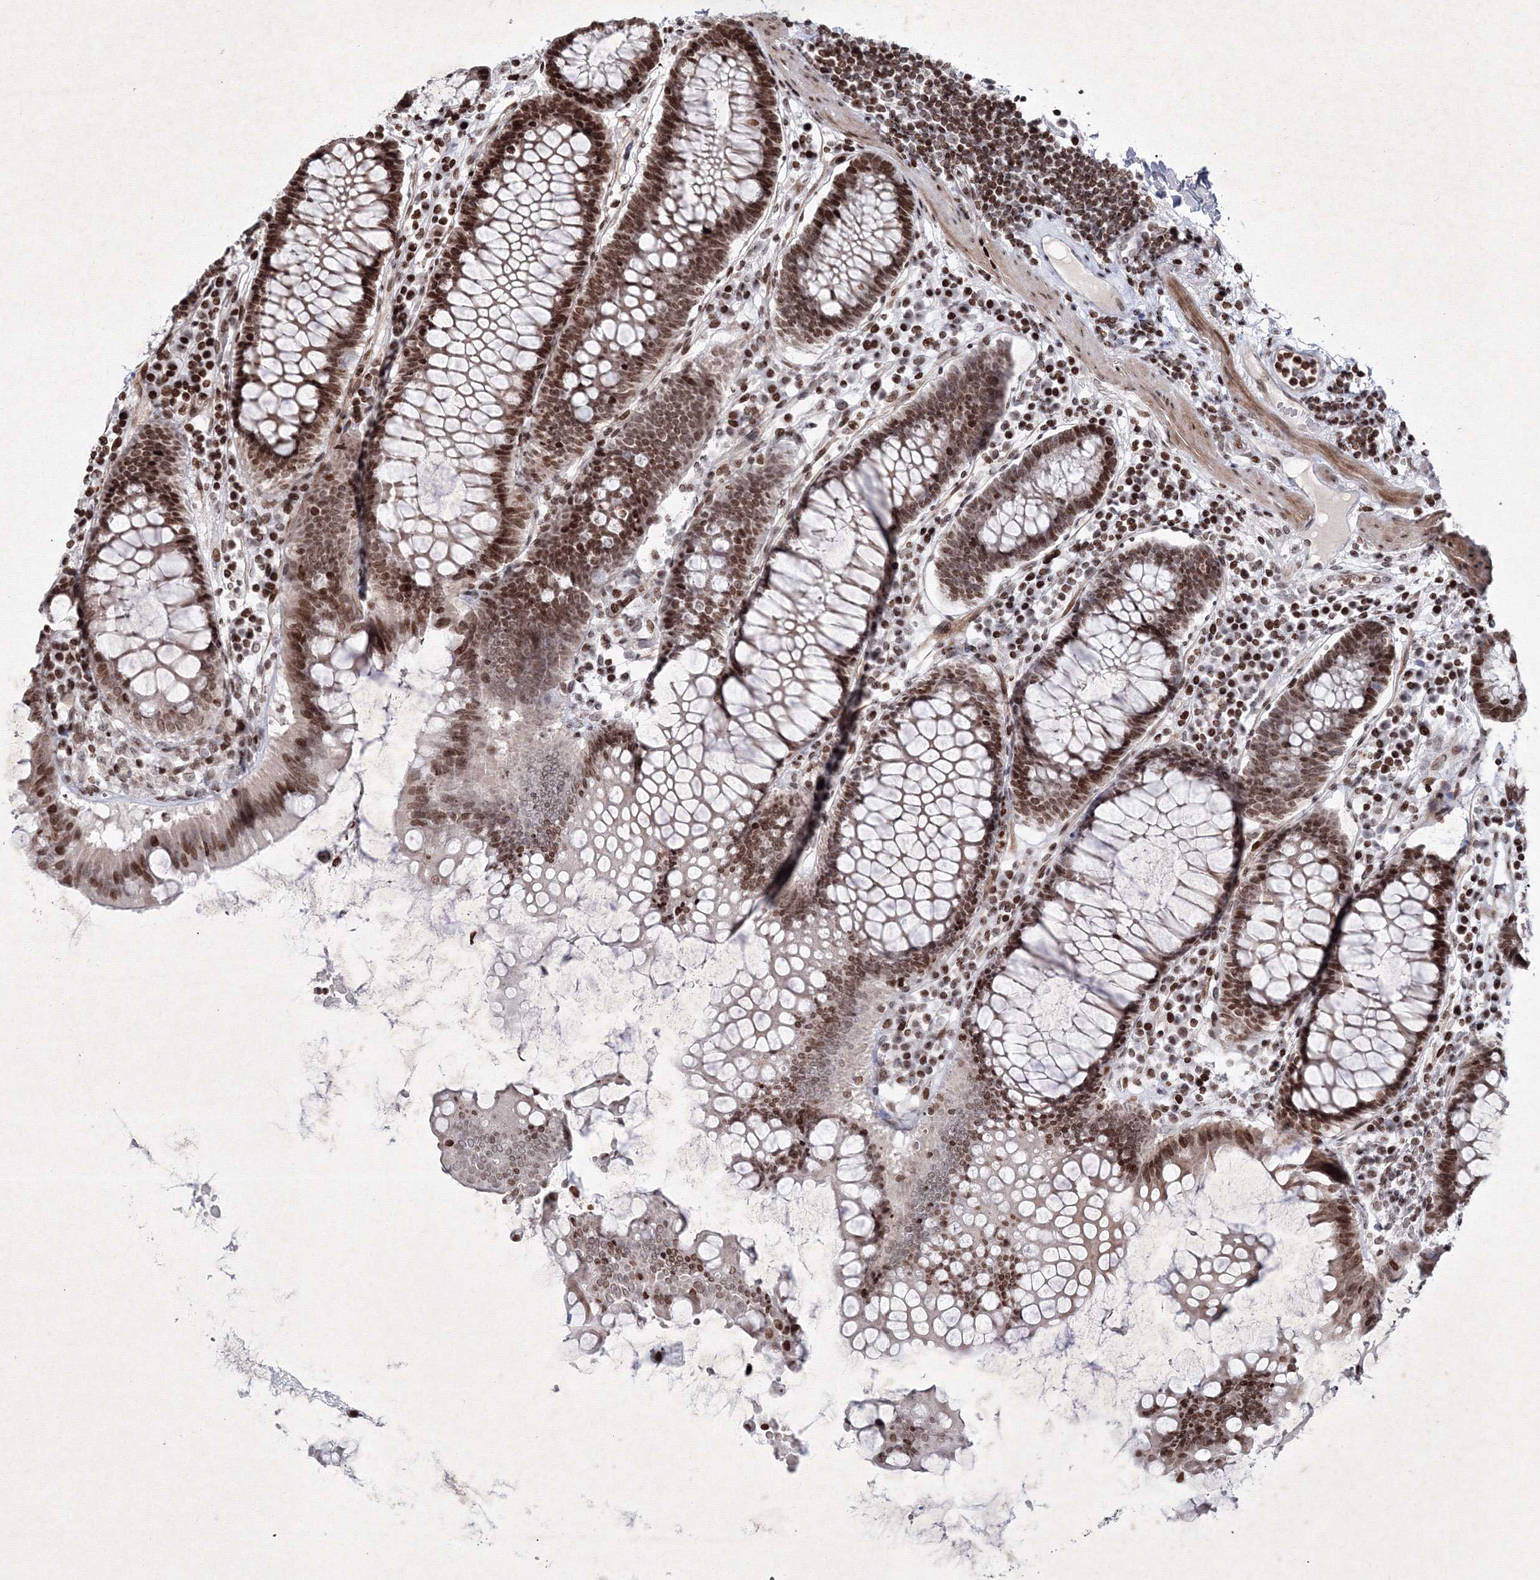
{"staining": {"intensity": "moderate", "quantity": ">75%", "location": "nuclear"}, "tissue": "colorectal cancer", "cell_type": "Tumor cells", "image_type": "cancer", "snomed": [{"axis": "morphology", "description": "Normal tissue, NOS"}, {"axis": "morphology", "description": "Adenocarcinoma, NOS"}, {"axis": "topography", "description": "Colon"}], "caption": "A medium amount of moderate nuclear expression is present in approximately >75% of tumor cells in colorectal cancer tissue.", "gene": "SMIM29", "patient": {"sex": "female", "age": 75}}